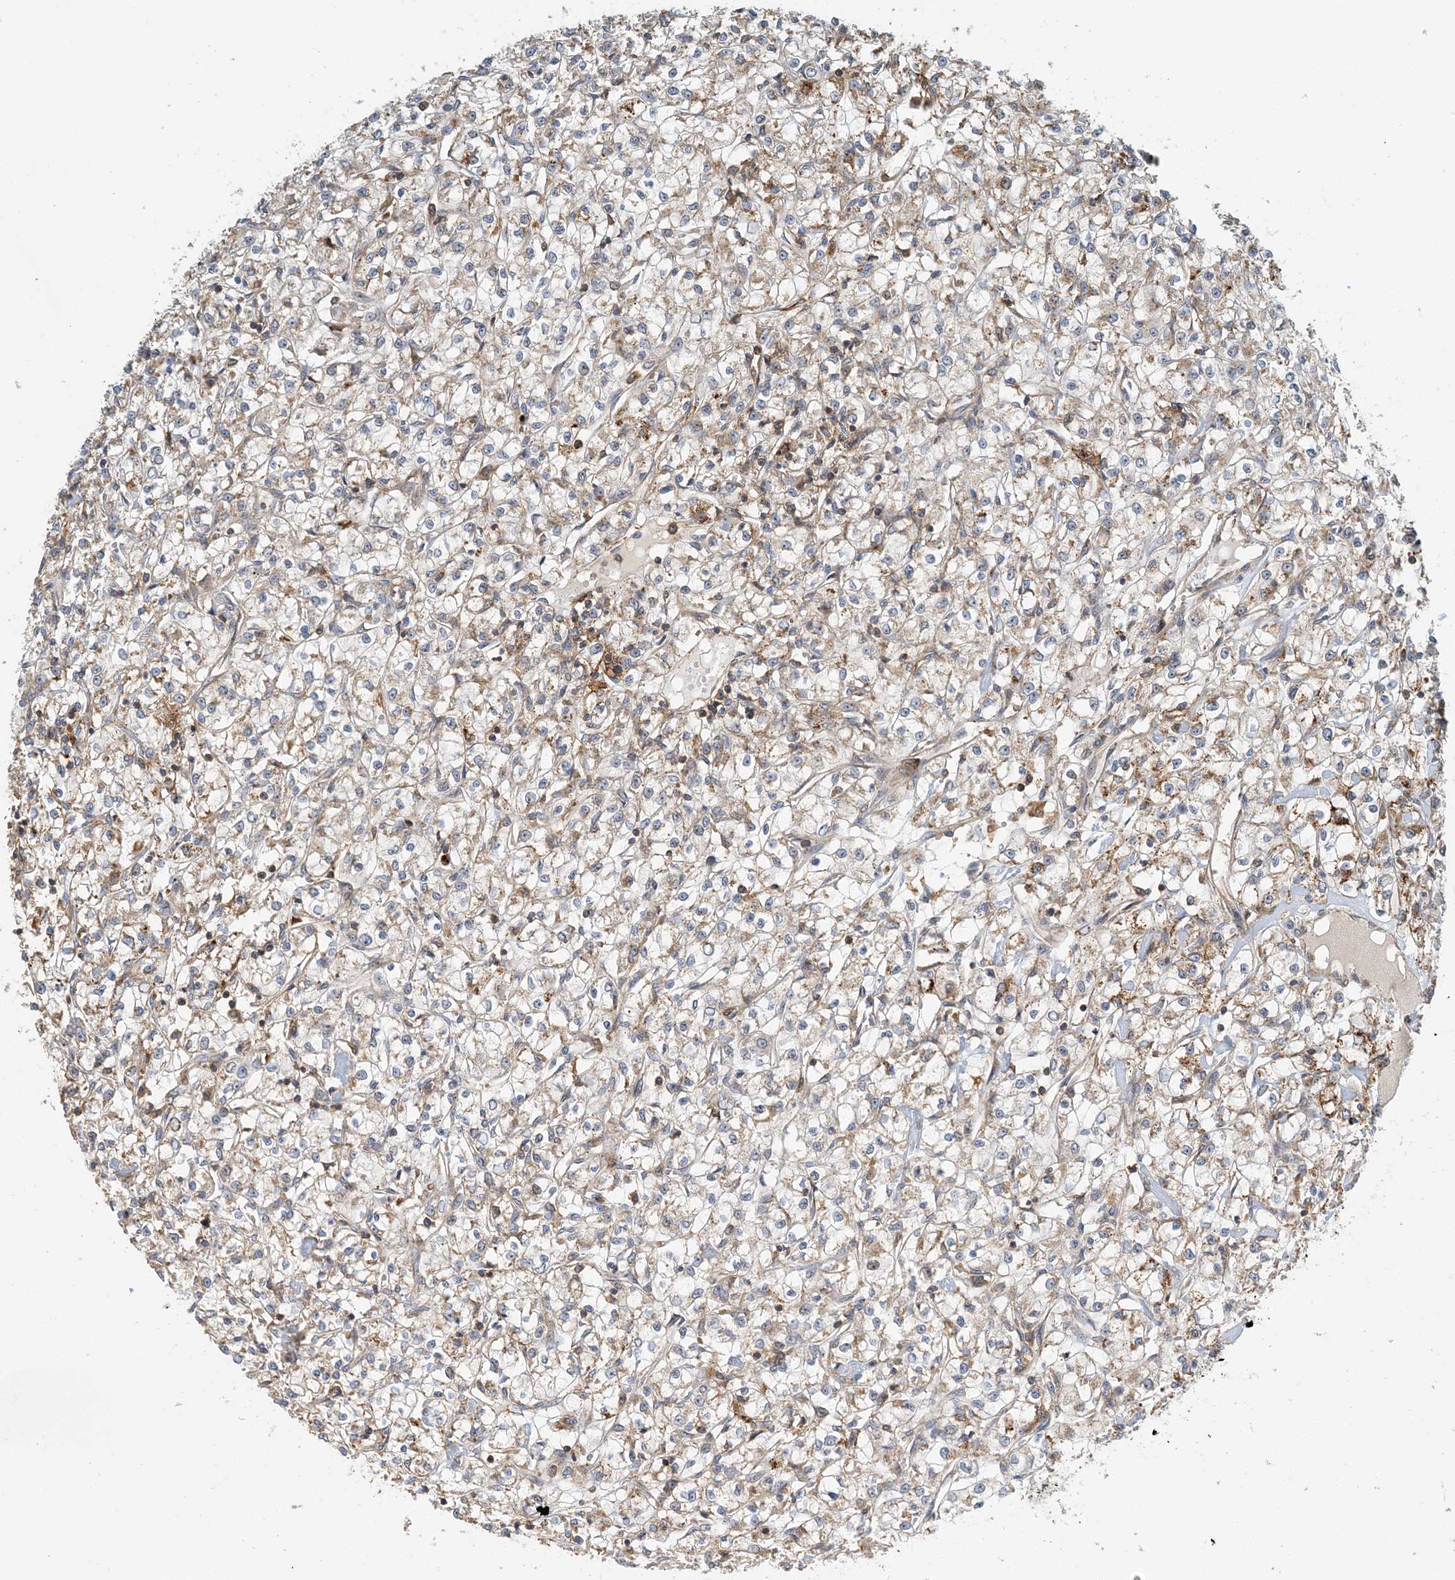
{"staining": {"intensity": "weak", "quantity": ">75%", "location": "cytoplasmic/membranous"}, "tissue": "renal cancer", "cell_type": "Tumor cells", "image_type": "cancer", "snomed": [{"axis": "morphology", "description": "Adenocarcinoma, NOS"}, {"axis": "topography", "description": "Kidney"}], "caption": "A low amount of weak cytoplasmic/membranous expression is seen in about >75% of tumor cells in renal adenocarcinoma tissue. The staining was performed using DAB, with brown indicating positive protein expression. Nuclei are stained blue with hematoxylin.", "gene": "COLEC11", "patient": {"sex": "female", "age": 59}}